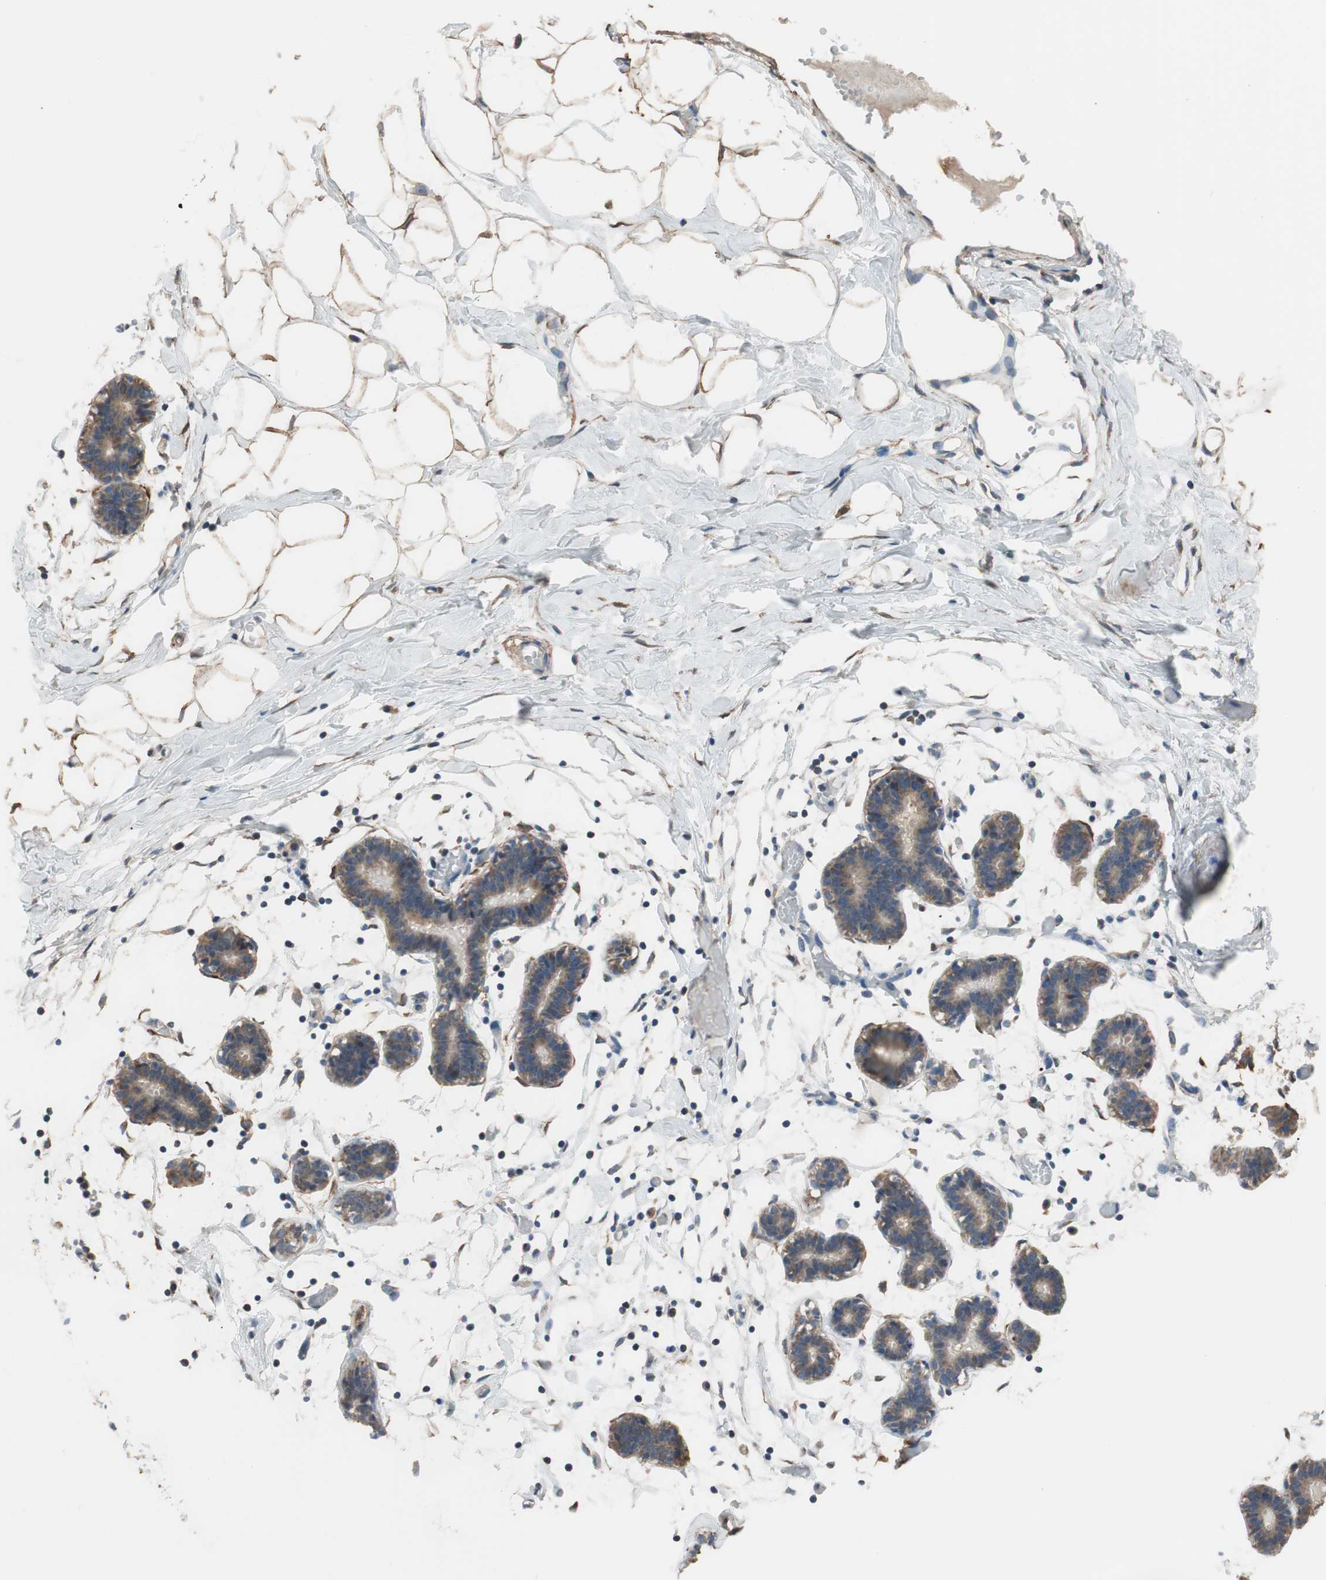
{"staining": {"intensity": "moderate", "quantity": ">75%", "location": "cytoplasmic/membranous"}, "tissue": "breast", "cell_type": "Adipocytes", "image_type": "normal", "snomed": [{"axis": "morphology", "description": "Normal tissue, NOS"}, {"axis": "topography", "description": "Breast"}], "caption": "Moderate cytoplasmic/membranous positivity for a protein is identified in approximately >75% of adipocytes of normal breast using IHC.", "gene": "ALDH1A2", "patient": {"sex": "female", "age": 27}}